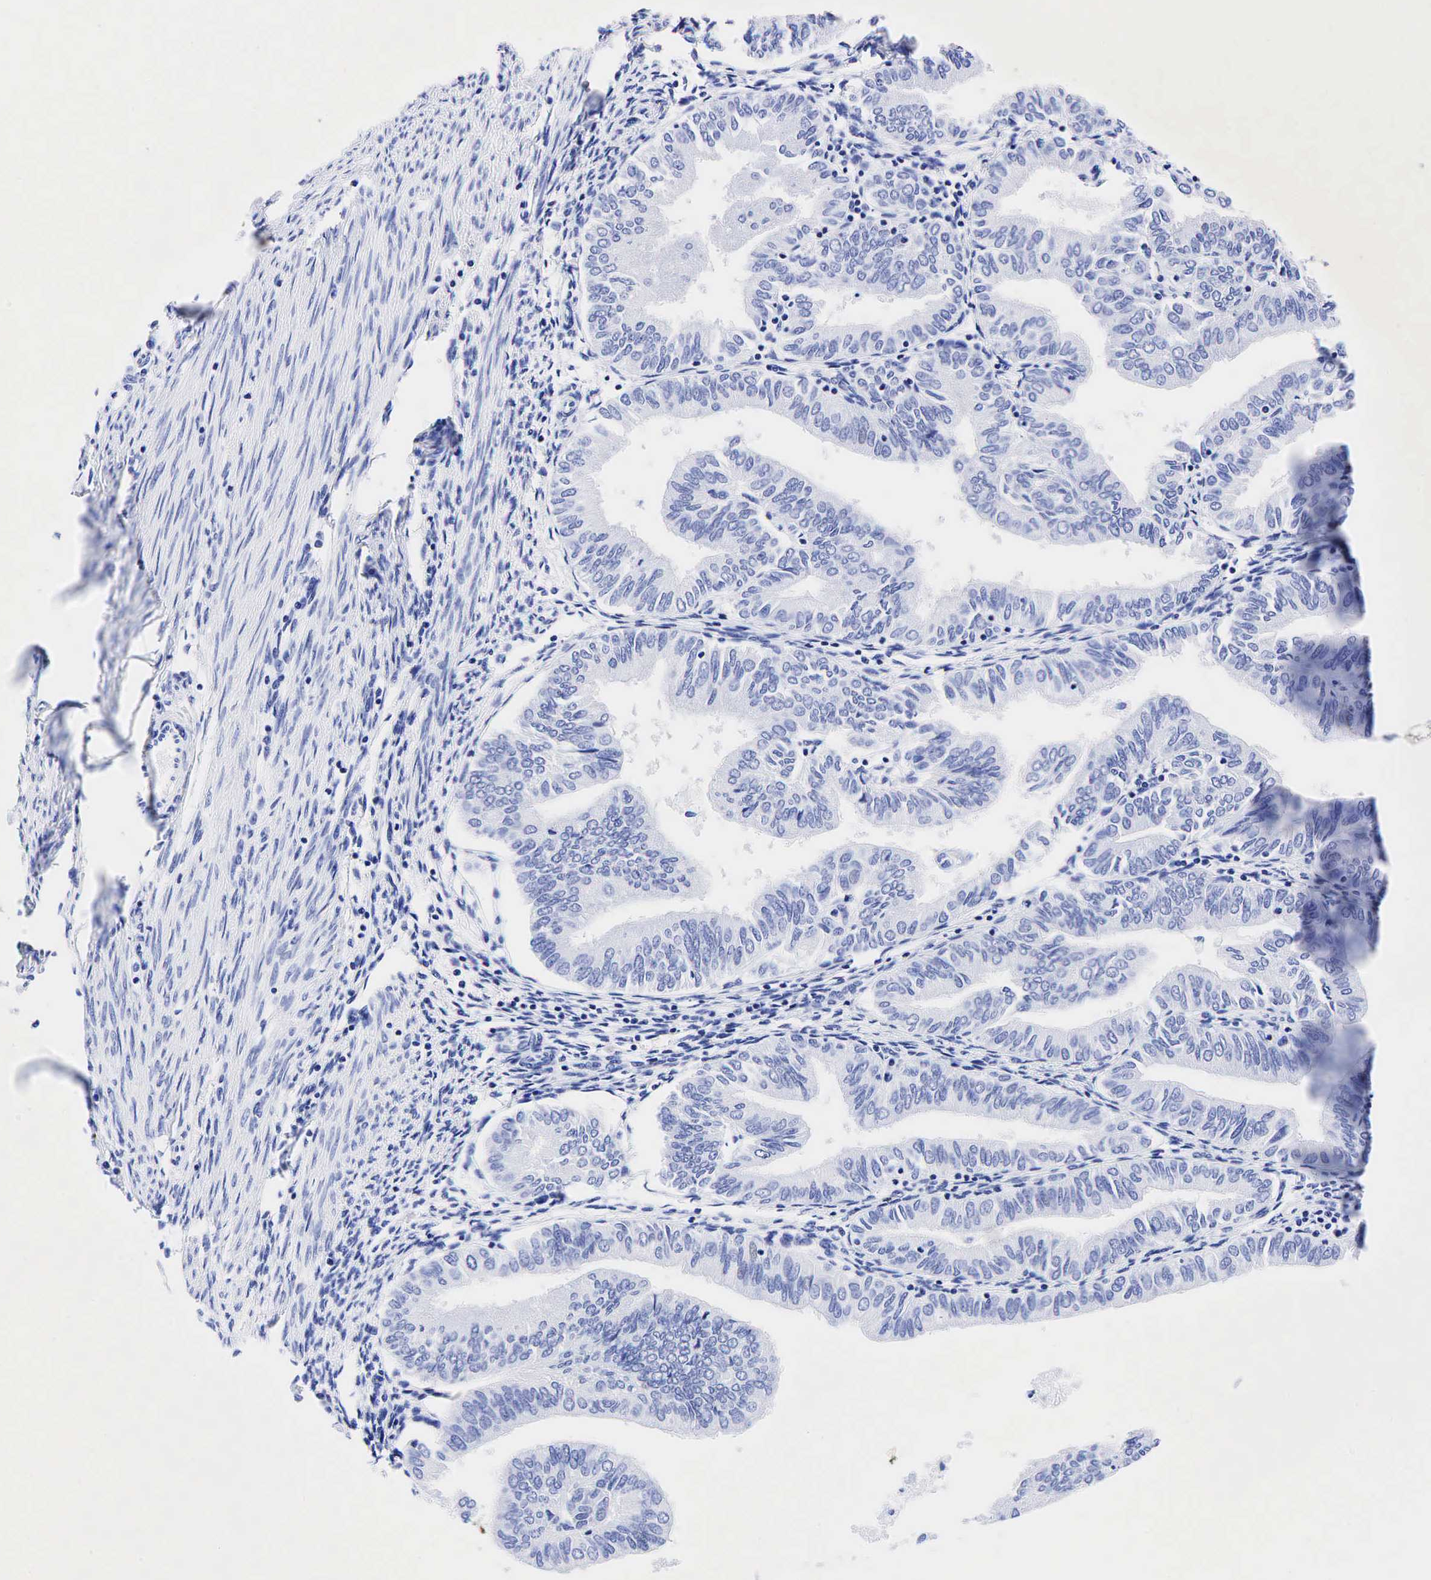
{"staining": {"intensity": "negative", "quantity": "none", "location": "none"}, "tissue": "endometrial cancer", "cell_type": "Tumor cells", "image_type": "cancer", "snomed": [{"axis": "morphology", "description": "Adenocarcinoma, NOS"}, {"axis": "topography", "description": "Endometrium"}], "caption": "This is a histopathology image of immunohistochemistry staining of adenocarcinoma (endometrial), which shows no expression in tumor cells. (DAB (3,3'-diaminobenzidine) immunohistochemistry visualized using brightfield microscopy, high magnification).", "gene": "CEACAM5", "patient": {"sex": "female", "age": 51}}